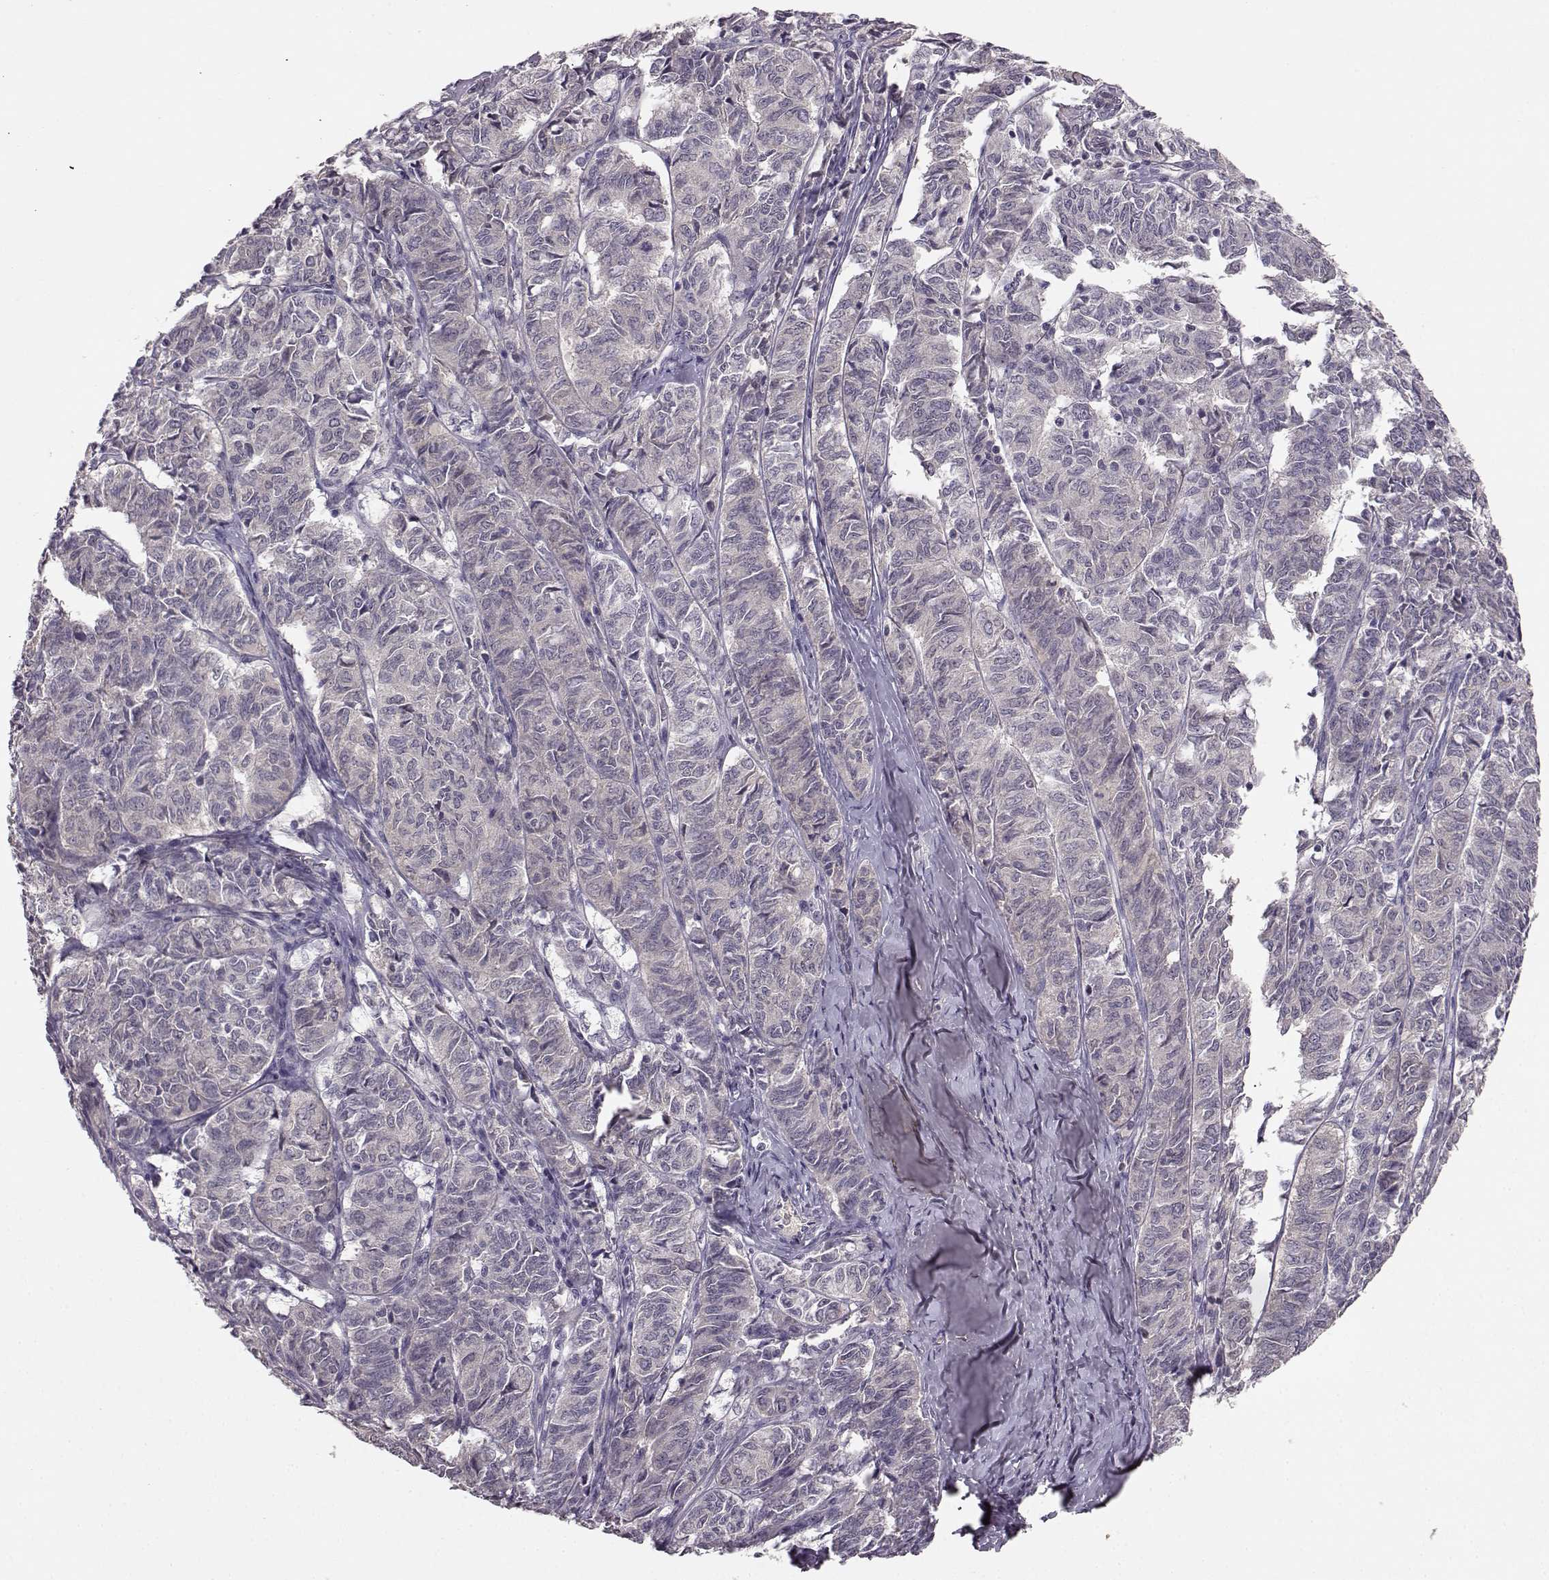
{"staining": {"intensity": "negative", "quantity": "none", "location": "none"}, "tissue": "ovarian cancer", "cell_type": "Tumor cells", "image_type": "cancer", "snomed": [{"axis": "morphology", "description": "Carcinoma, endometroid"}, {"axis": "topography", "description": "Ovary"}], "caption": "Image shows no protein expression in tumor cells of ovarian cancer (endometroid carcinoma) tissue.", "gene": "BFSP2", "patient": {"sex": "female", "age": 80}}